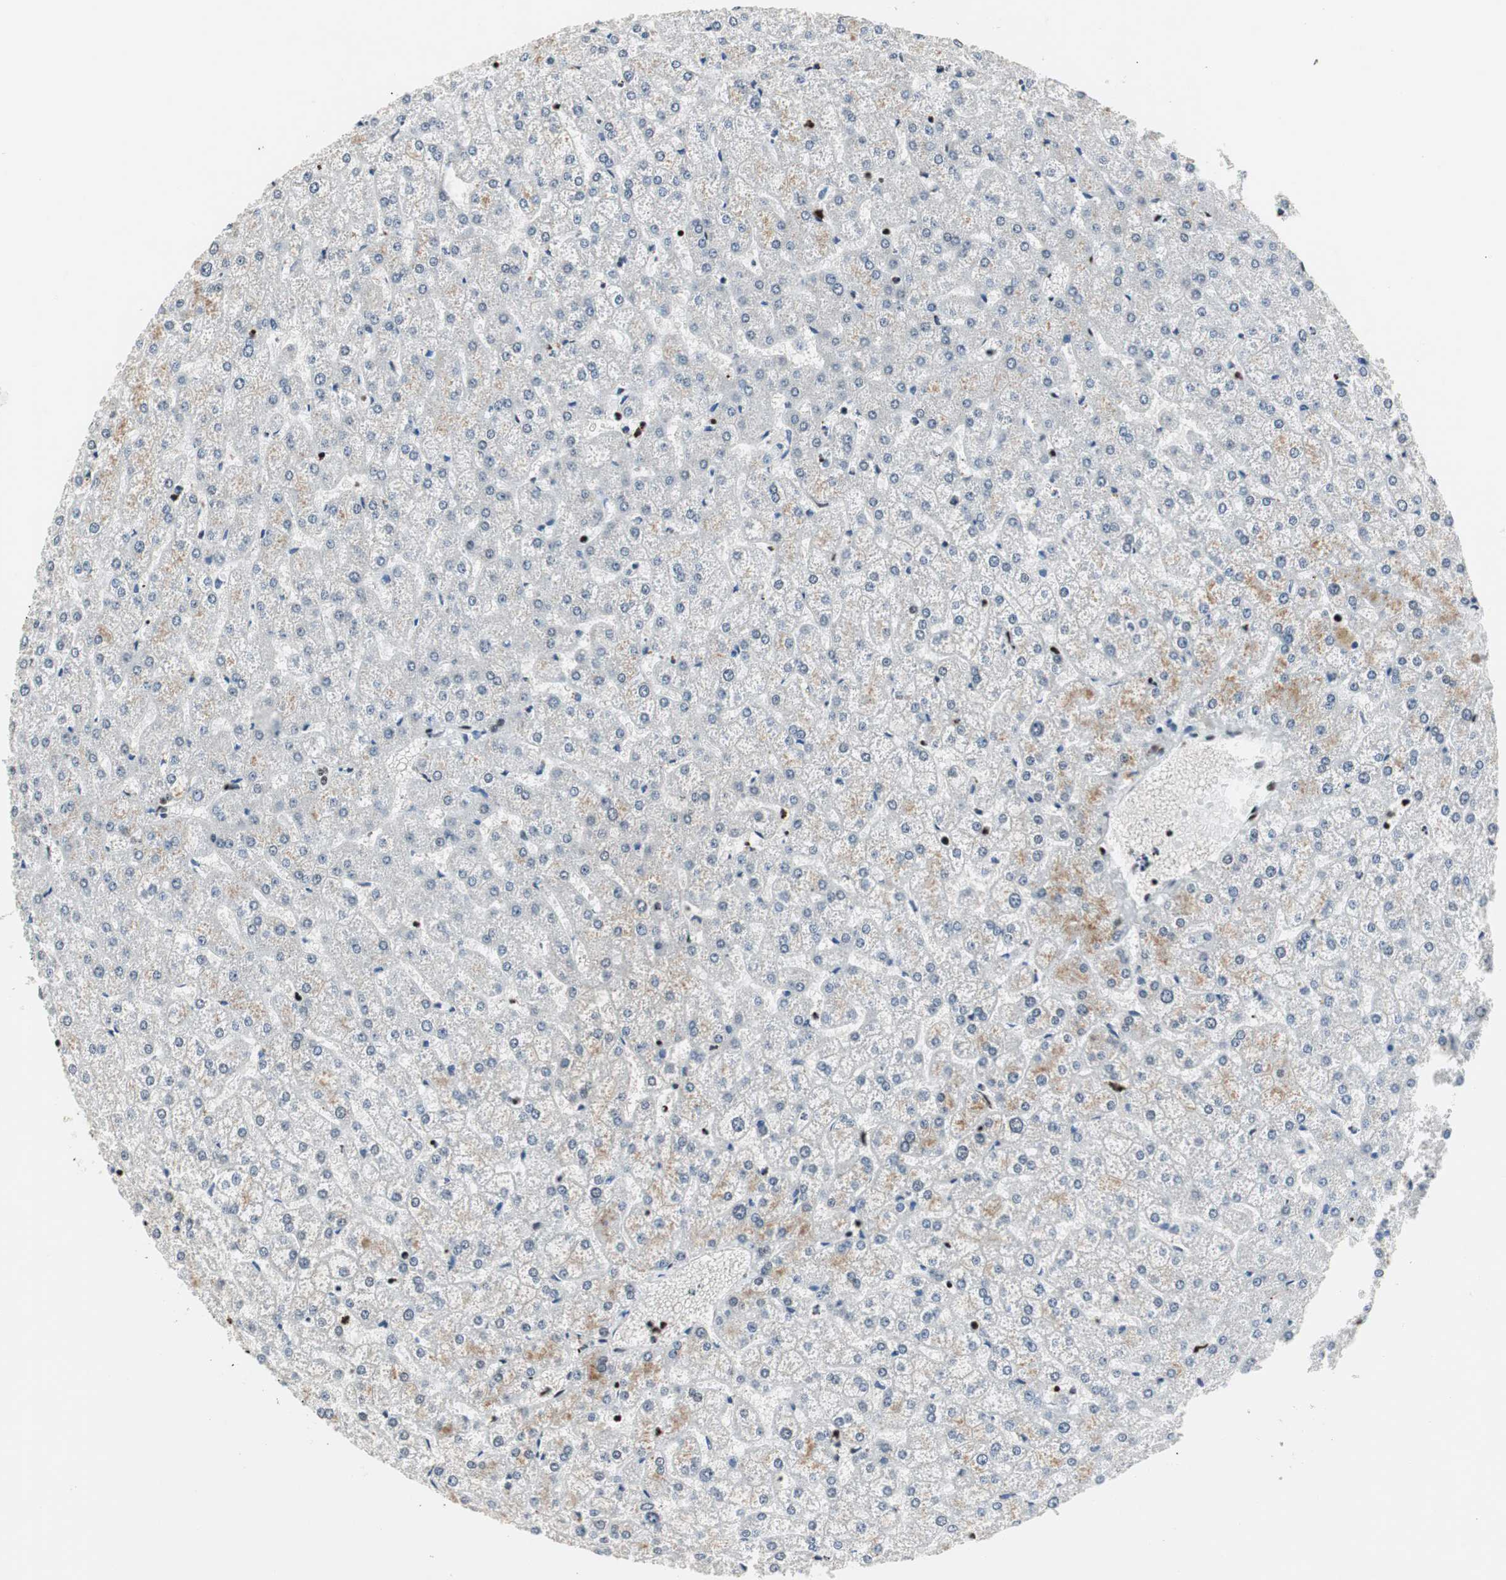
{"staining": {"intensity": "strong", "quantity": ">75%", "location": "nuclear"}, "tissue": "liver", "cell_type": "Cholangiocytes", "image_type": "normal", "snomed": [{"axis": "morphology", "description": "Normal tissue, NOS"}, {"axis": "topography", "description": "Liver"}], "caption": "Liver stained for a protein displays strong nuclear positivity in cholangiocytes. The staining was performed using DAB (3,3'-diaminobenzidine) to visualize the protein expression in brown, while the nuclei were stained in blue with hematoxylin (Magnification: 20x).", "gene": "MTA2", "patient": {"sex": "female", "age": 32}}